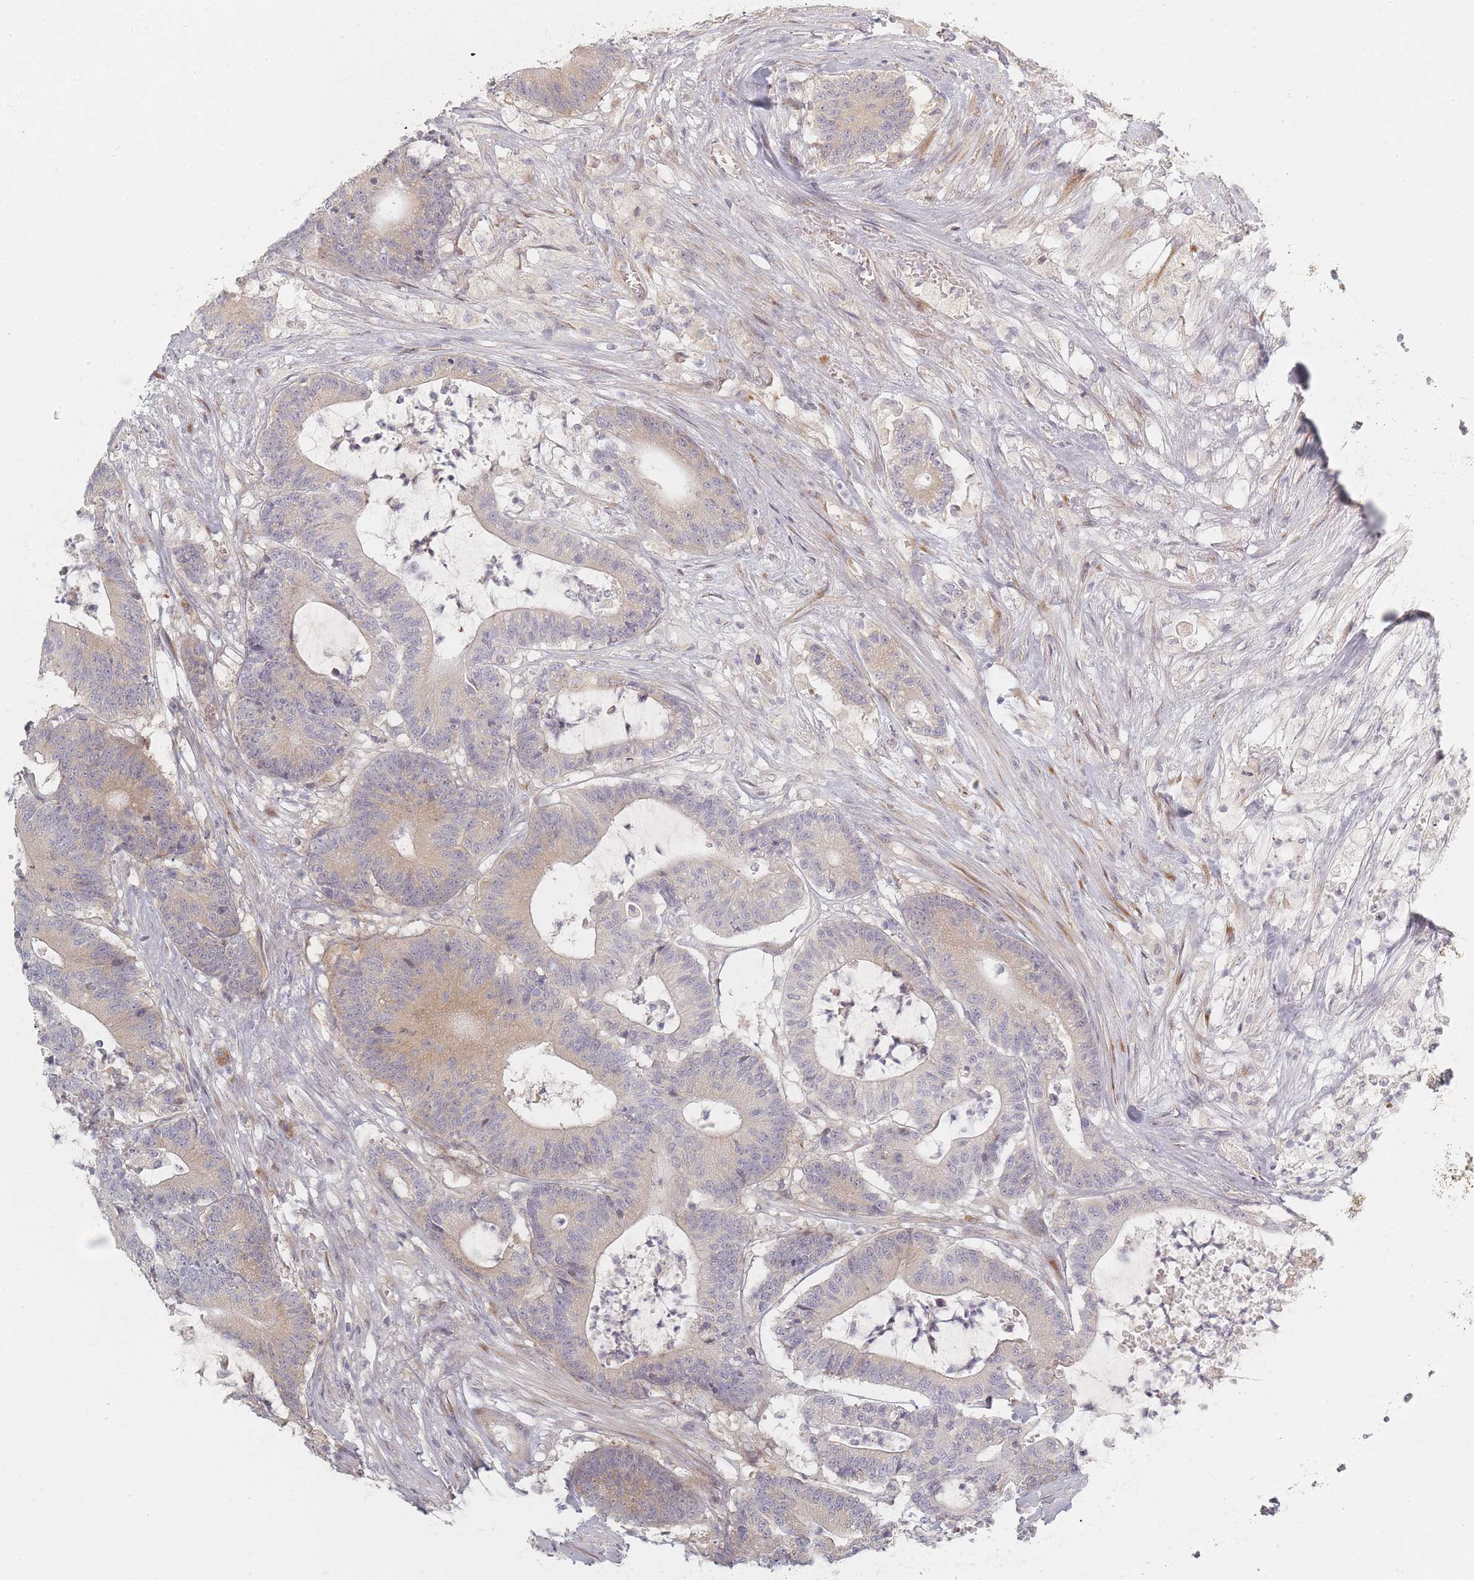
{"staining": {"intensity": "moderate", "quantity": "25%-75%", "location": "cytoplasmic/membranous"}, "tissue": "colorectal cancer", "cell_type": "Tumor cells", "image_type": "cancer", "snomed": [{"axis": "morphology", "description": "Adenocarcinoma, NOS"}, {"axis": "topography", "description": "Colon"}], "caption": "High-magnification brightfield microscopy of adenocarcinoma (colorectal) stained with DAB (brown) and counterstained with hematoxylin (blue). tumor cells exhibit moderate cytoplasmic/membranous expression is appreciated in about25%-75% of cells.", "gene": "ZKSCAN7", "patient": {"sex": "female", "age": 84}}